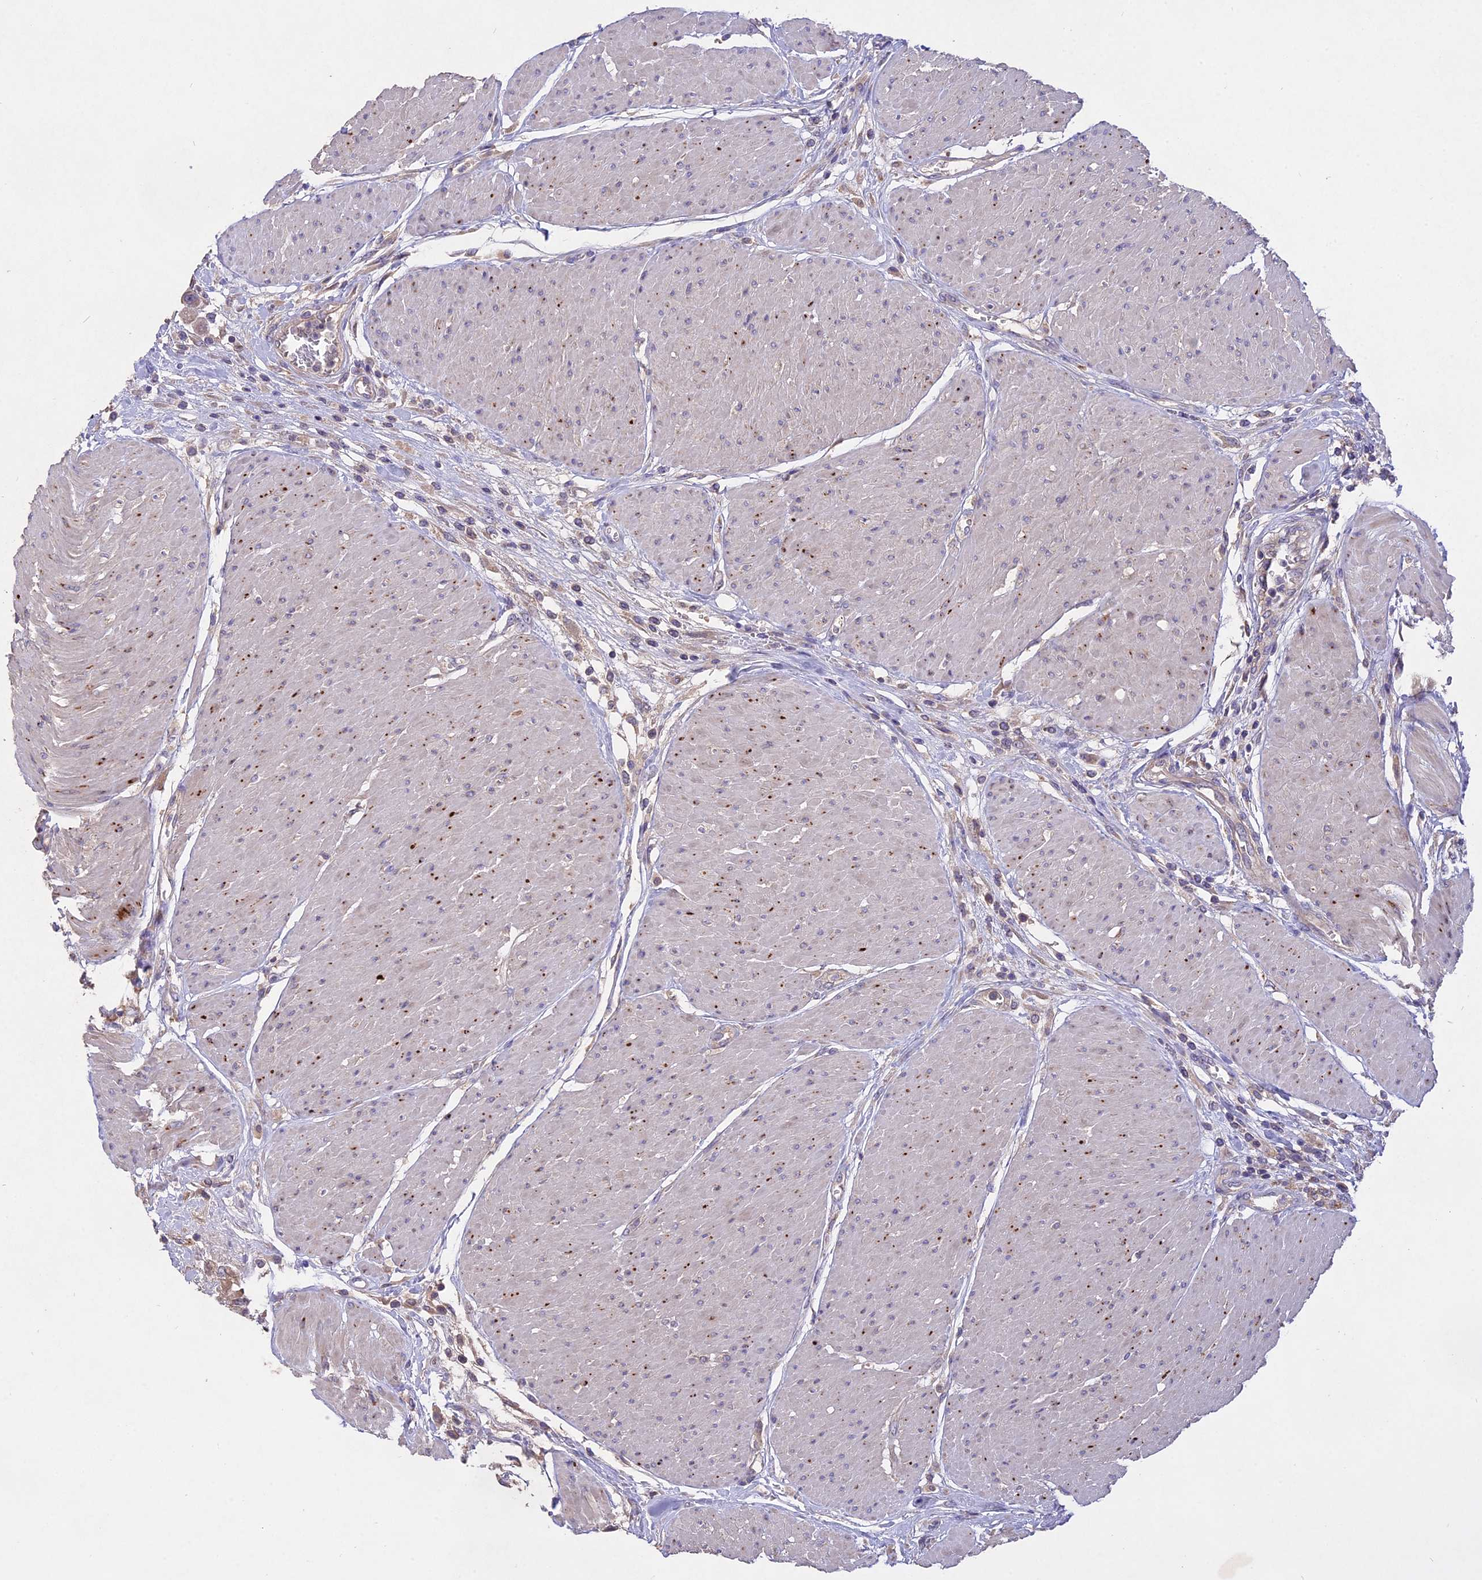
{"staining": {"intensity": "weak", "quantity": "<25%", "location": "cytoplasmic/membranous"}, "tissue": "urothelial cancer", "cell_type": "Tumor cells", "image_type": "cancer", "snomed": [{"axis": "morphology", "description": "Urothelial carcinoma, High grade"}, {"axis": "topography", "description": "Urinary bladder"}], "caption": "An immunohistochemistry (IHC) image of urothelial cancer is shown. There is no staining in tumor cells of urothelial cancer. (IHC, brightfield microscopy, high magnification).", "gene": "SLC26A4", "patient": {"sex": "male", "age": 50}}